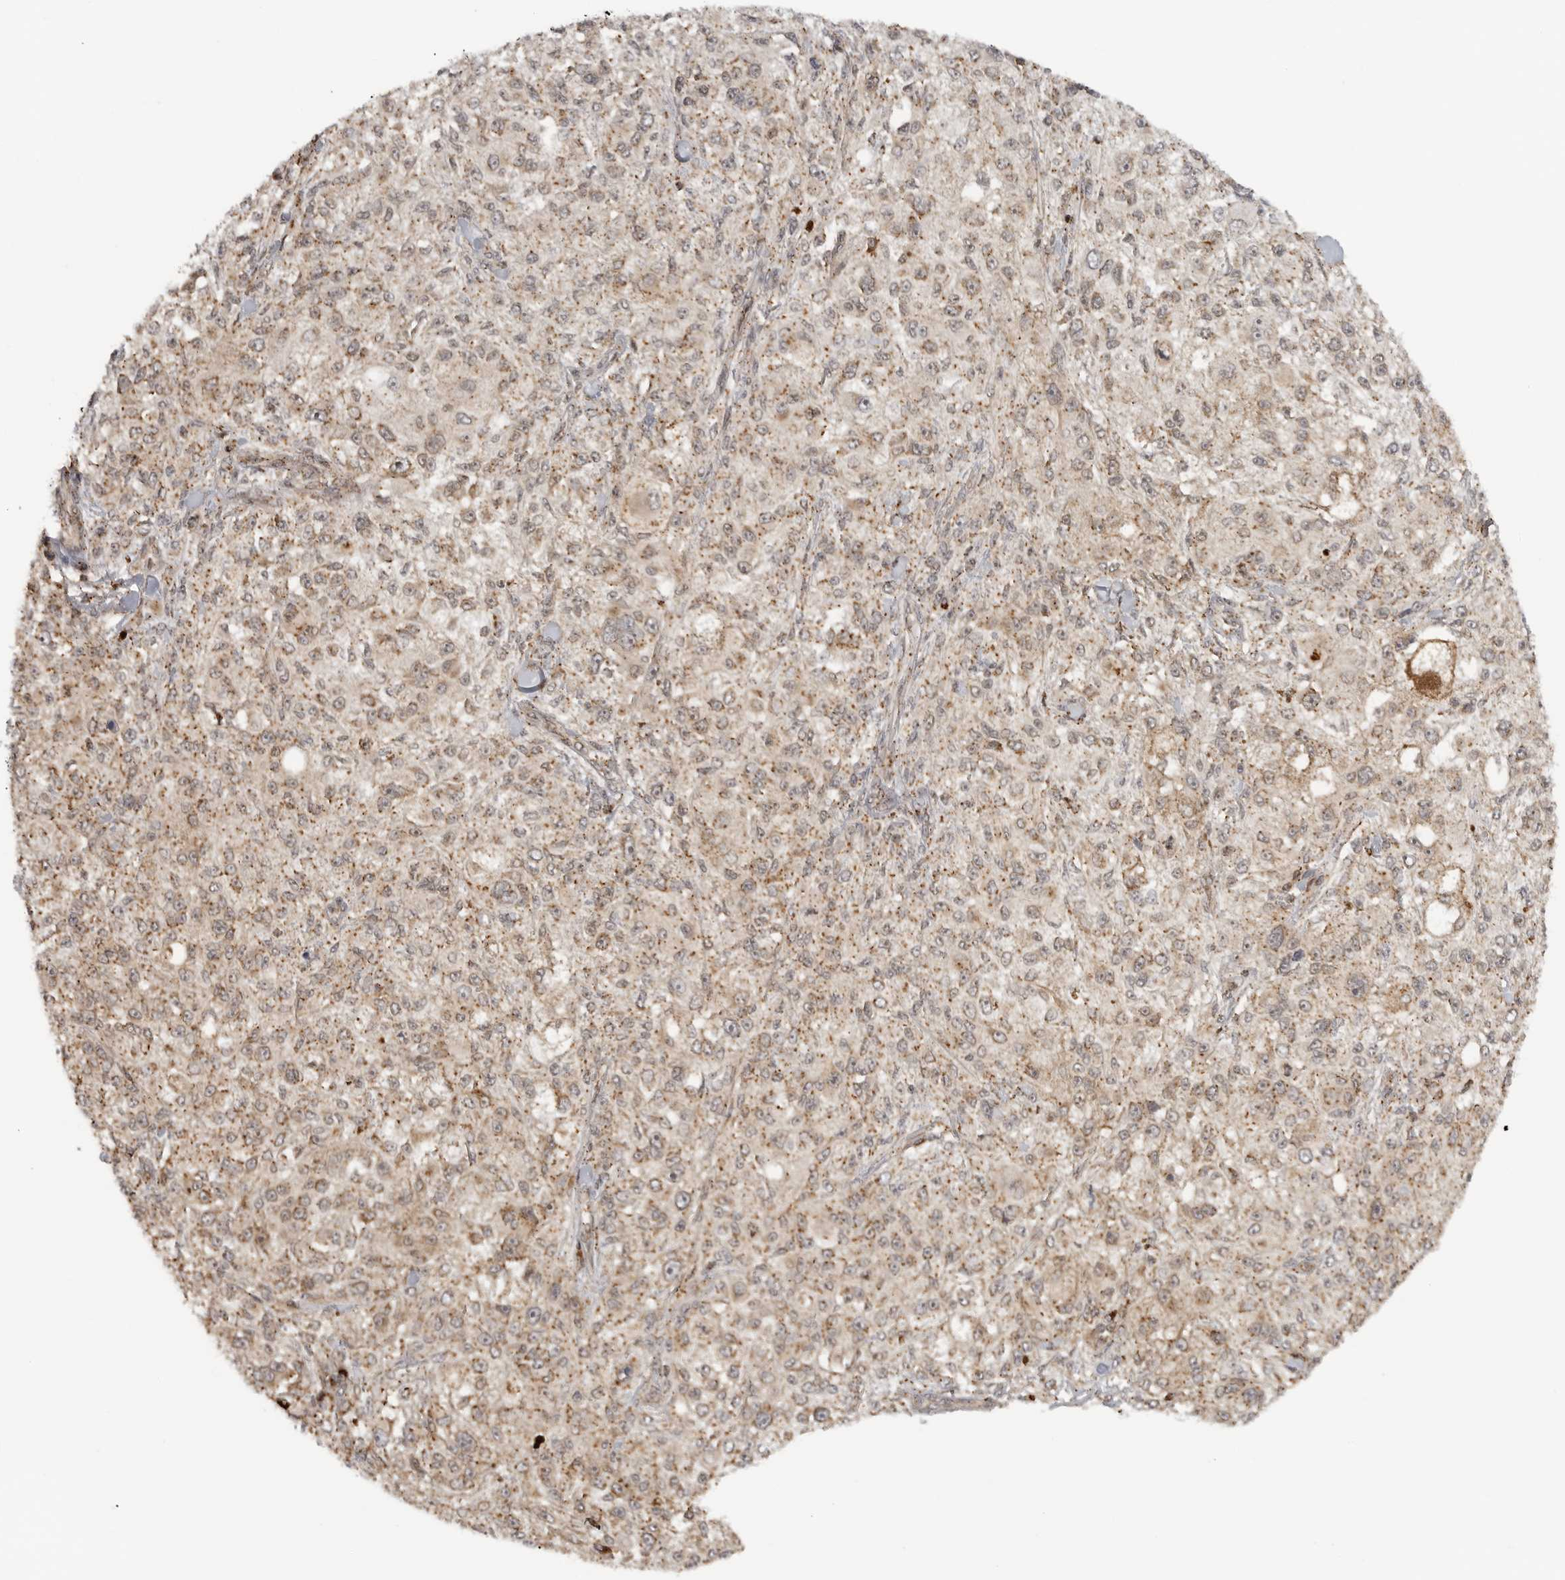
{"staining": {"intensity": "moderate", "quantity": ">75%", "location": "cytoplasmic/membranous"}, "tissue": "melanoma", "cell_type": "Tumor cells", "image_type": "cancer", "snomed": [{"axis": "morphology", "description": "Necrosis, NOS"}, {"axis": "morphology", "description": "Malignant melanoma, NOS"}, {"axis": "topography", "description": "Skin"}], "caption": "The immunohistochemical stain labels moderate cytoplasmic/membranous staining in tumor cells of melanoma tissue.", "gene": "COPA", "patient": {"sex": "female", "age": 87}}